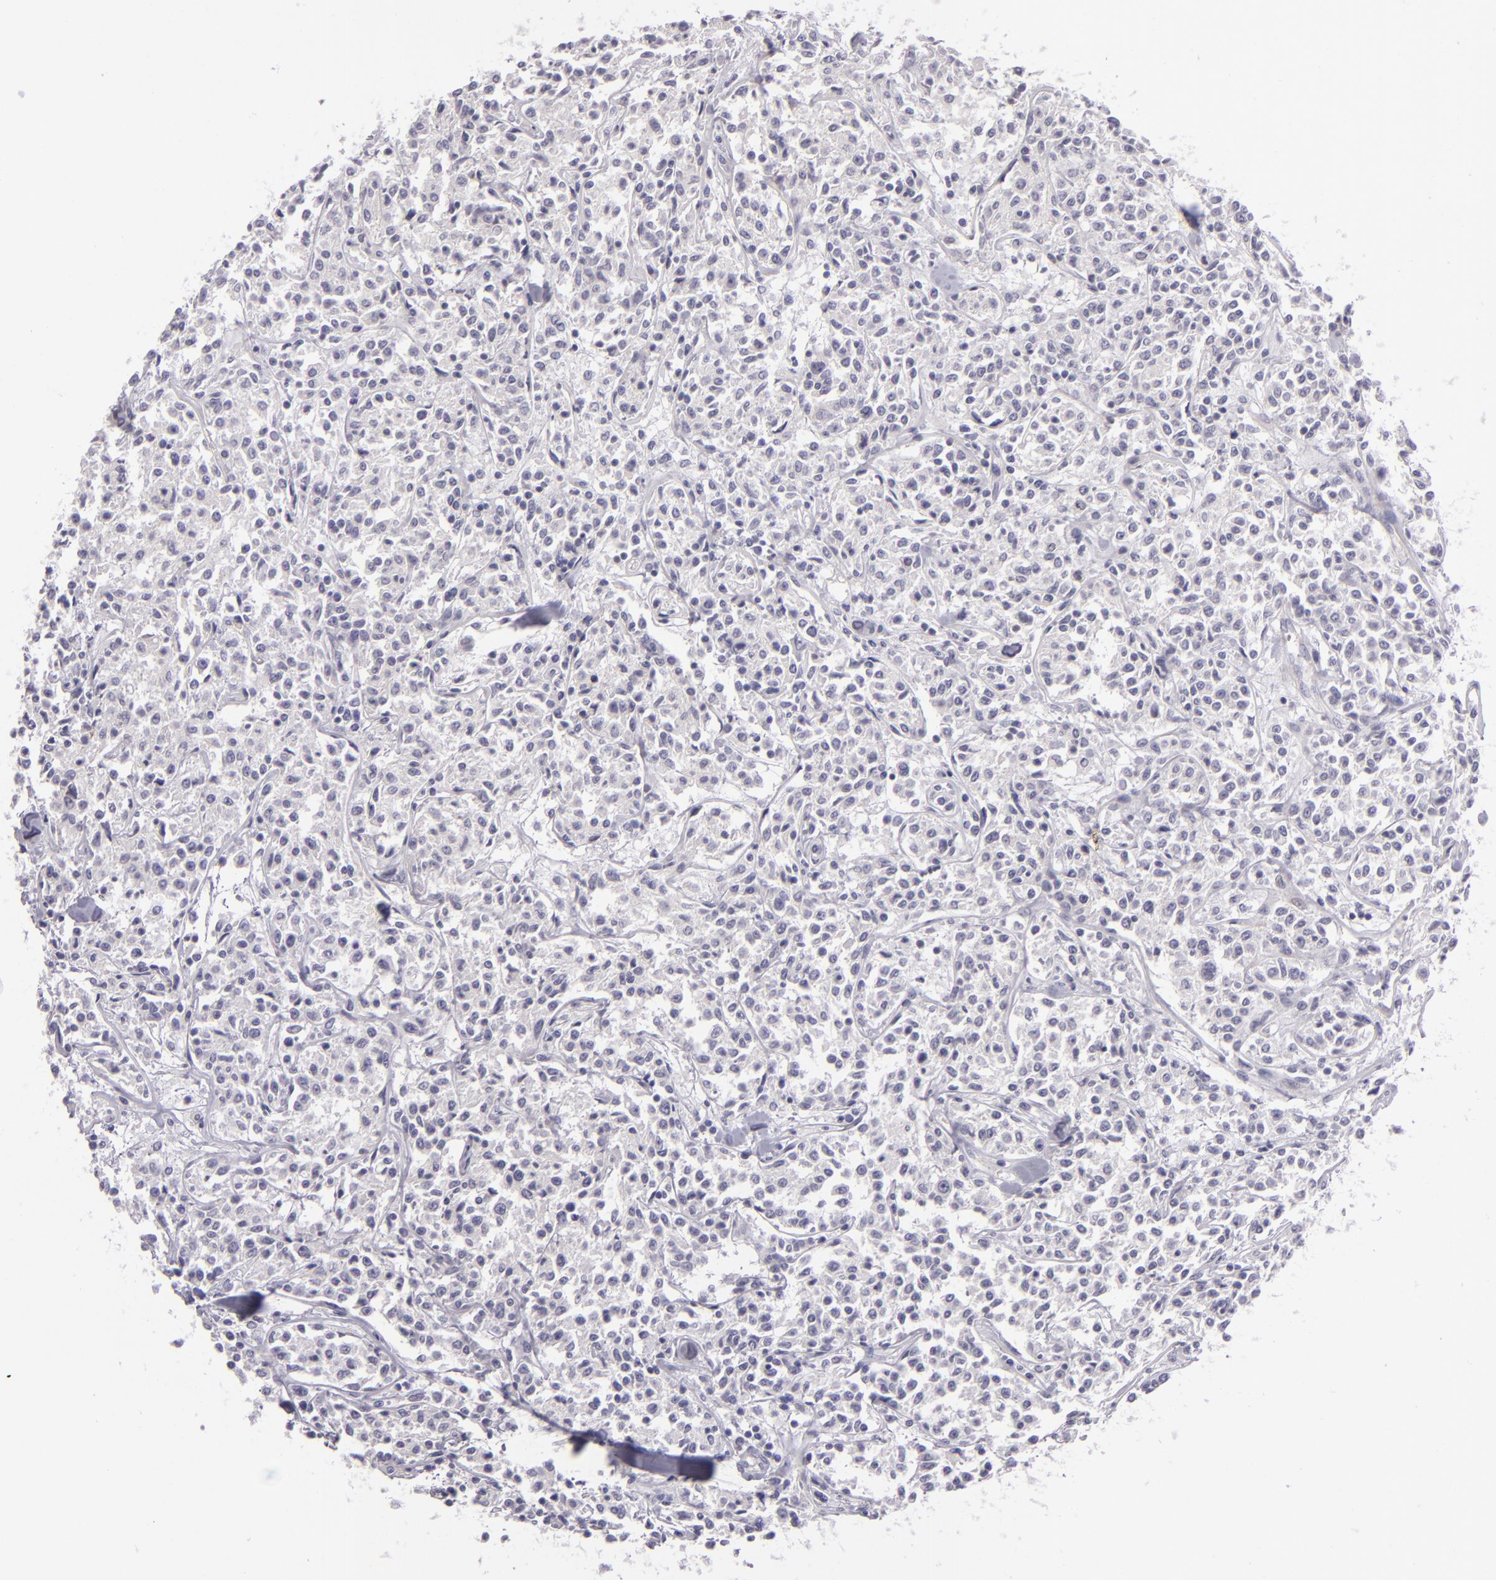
{"staining": {"intensity": "negative", "quantity": "none", "location": "none"}, "tissue": "lymphoma", "cell_type": "Tumor cells", "image_type": "cancer", "snomed": [{"axis": "morphology", "description": "Malignant lymphoma, non-Hodgkin's type, Low grade"}, {"axis": "topography", "description": "Small intestine"}], "caption": "Lymphoma stained for a protein using immunohistochemistry (IHC) displays no expression tumor cells.", "gene": "EGFL6", "patient": {"sex": "female", "age": 59}}